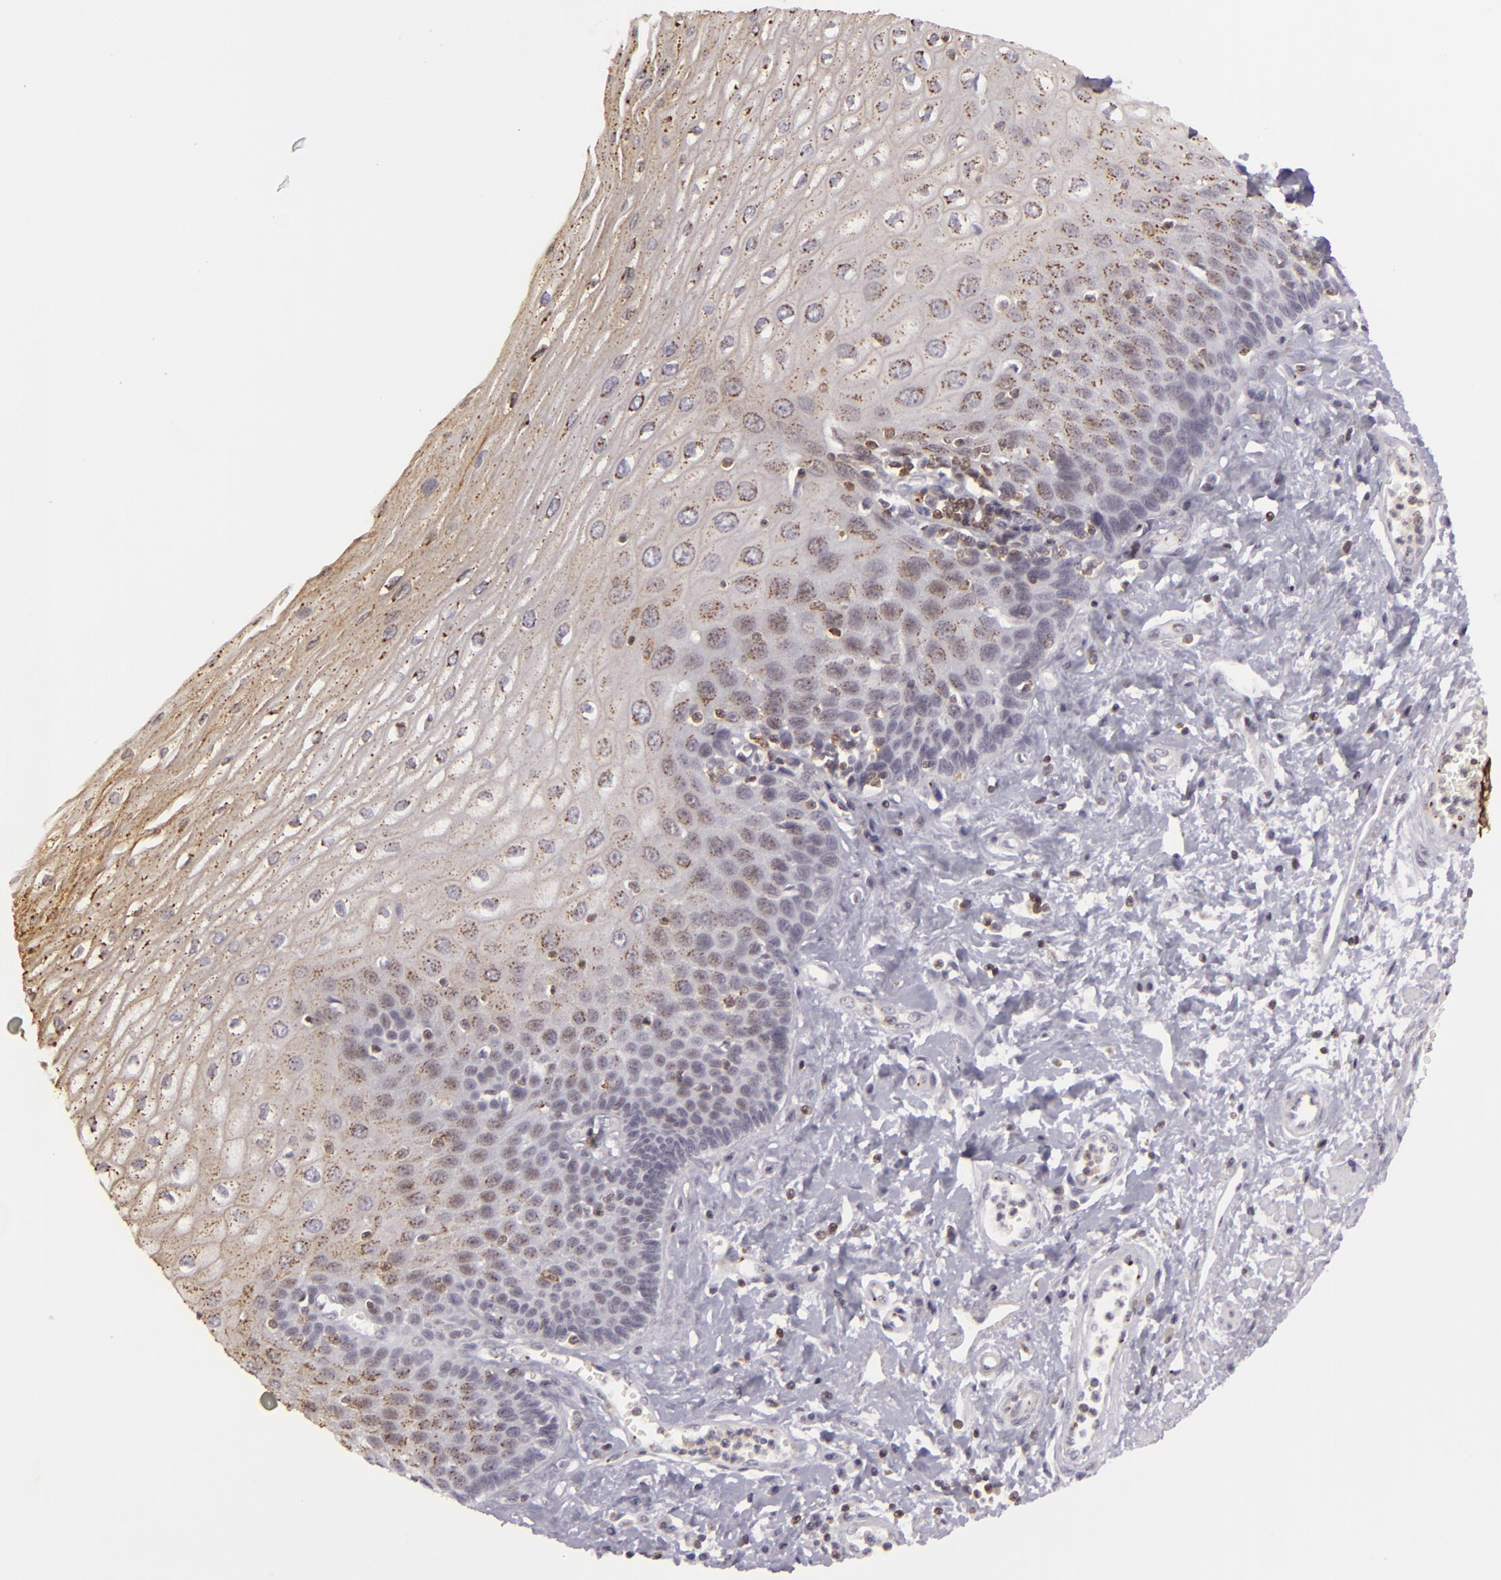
{"staining": {"intensity": "moderate", "quantity": "25%-75%", "location": "cytoplasmic/membranous"}, "tissue": "esophagus", "cell_type": "Squamous epithelial cells", "image_type": "normal", "snomed": [{"axis": "morphology", "description": "Normal tissue, NOS"}, {"axis": "topography", "description": "Esophagus"}], "caption": "This micrograph displays unremarkable esophagus stained with IHC to label a protein in brown. The cytoplasmic/membranous of squamous epithelial cells show moderate positivity for the protein. Nuclei are counter-stained blue.", "gene": "KCNAB2", "patient": {"sex": "male", "age": 62}}